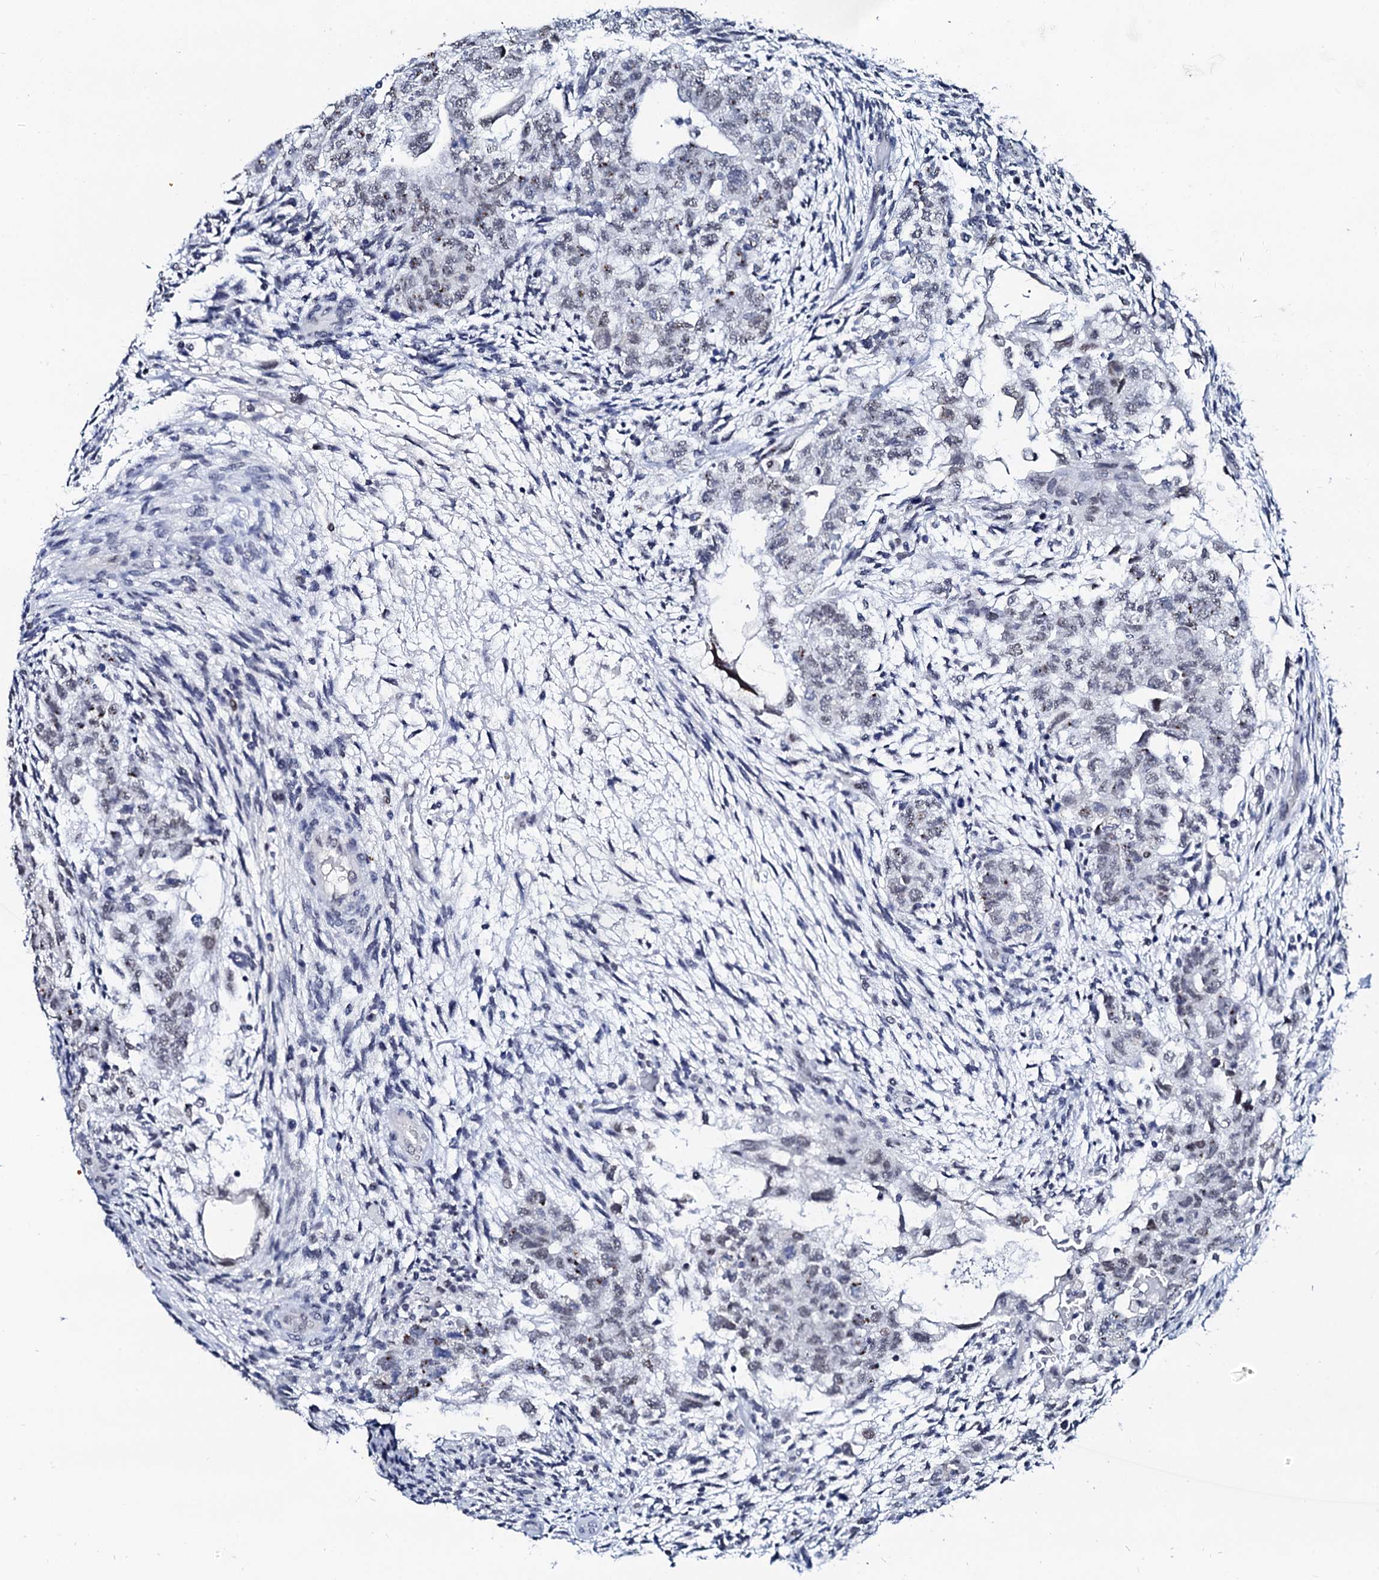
{"staining": {"intensity": "weak", "quantity": "<25%", "location": "nuclear"}, "tissue": "testis cancer", "cell_type": "Tumor cells", "image_type": "cancer", "snomed": [{"axis": "morphology", "description": "Carcinoma, Embryonal, NOS"}, {"axis": "topography", "description": "Testis"}], "caption": "Tumor cells show no significant protein positivity in testis cancer.", "gene": "SPATA19", "patient": {"sex": "male", "age": 36}}